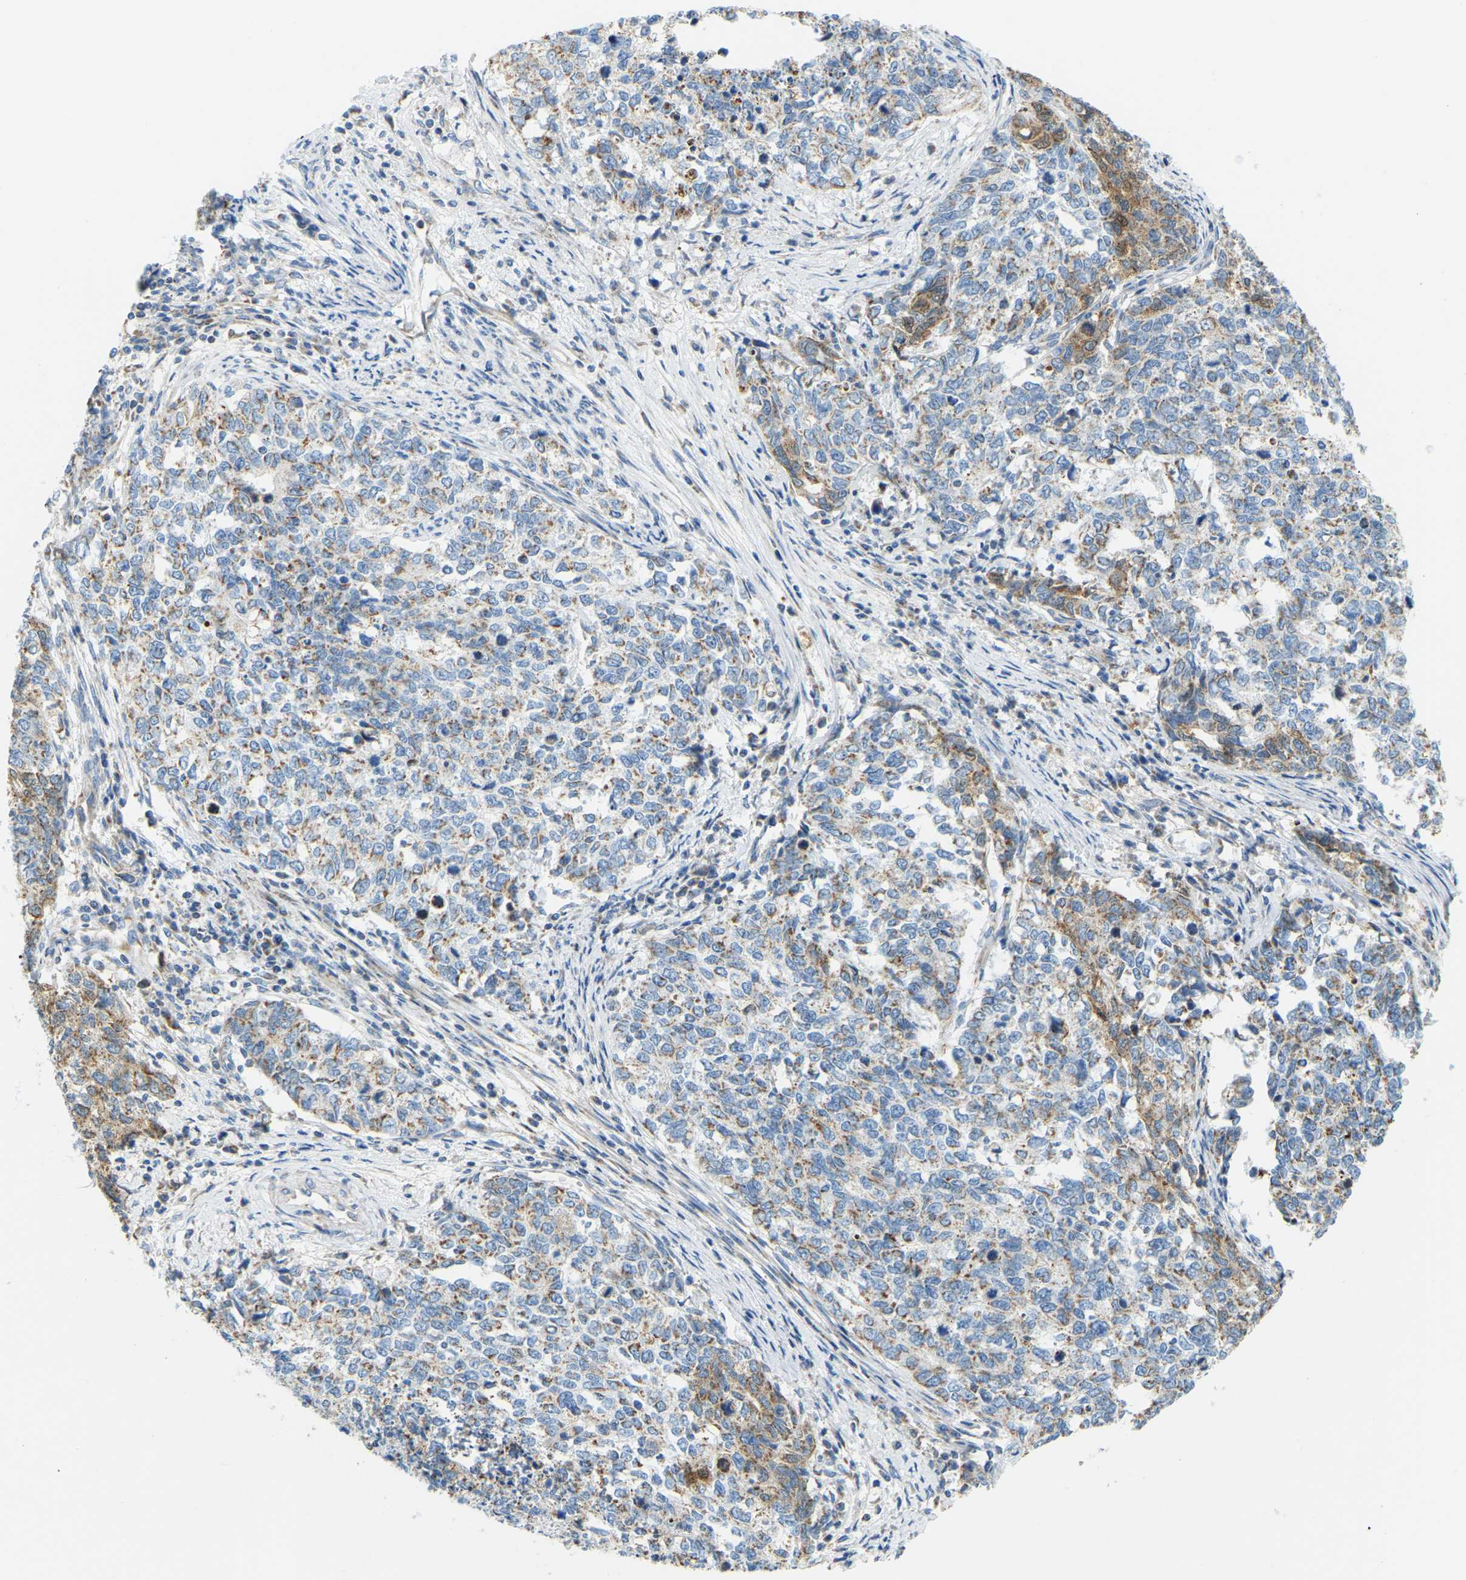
{"staining": {"intensity": "moderate", "quantity": "25%-75%", "location": "cytoplasmic/membranous"}, "tissue": "cervical cancer", "cell_type": "Tumor cells", "image_type": "cancer", "snomed": [{"axis": "morphology", "description": "Squamous cell carcinoma, NOS"}, {"axis": "topography", "description": "Cervix"}], "caption": "Immunohistochemical staining of human cervical cancer exhibits medium levels of moderate cytoplasmic/membranous staining in approximately 25%-75% of tumor cells.", "gene": "GDA", "patient": {"sex": "female", "age": 63}}